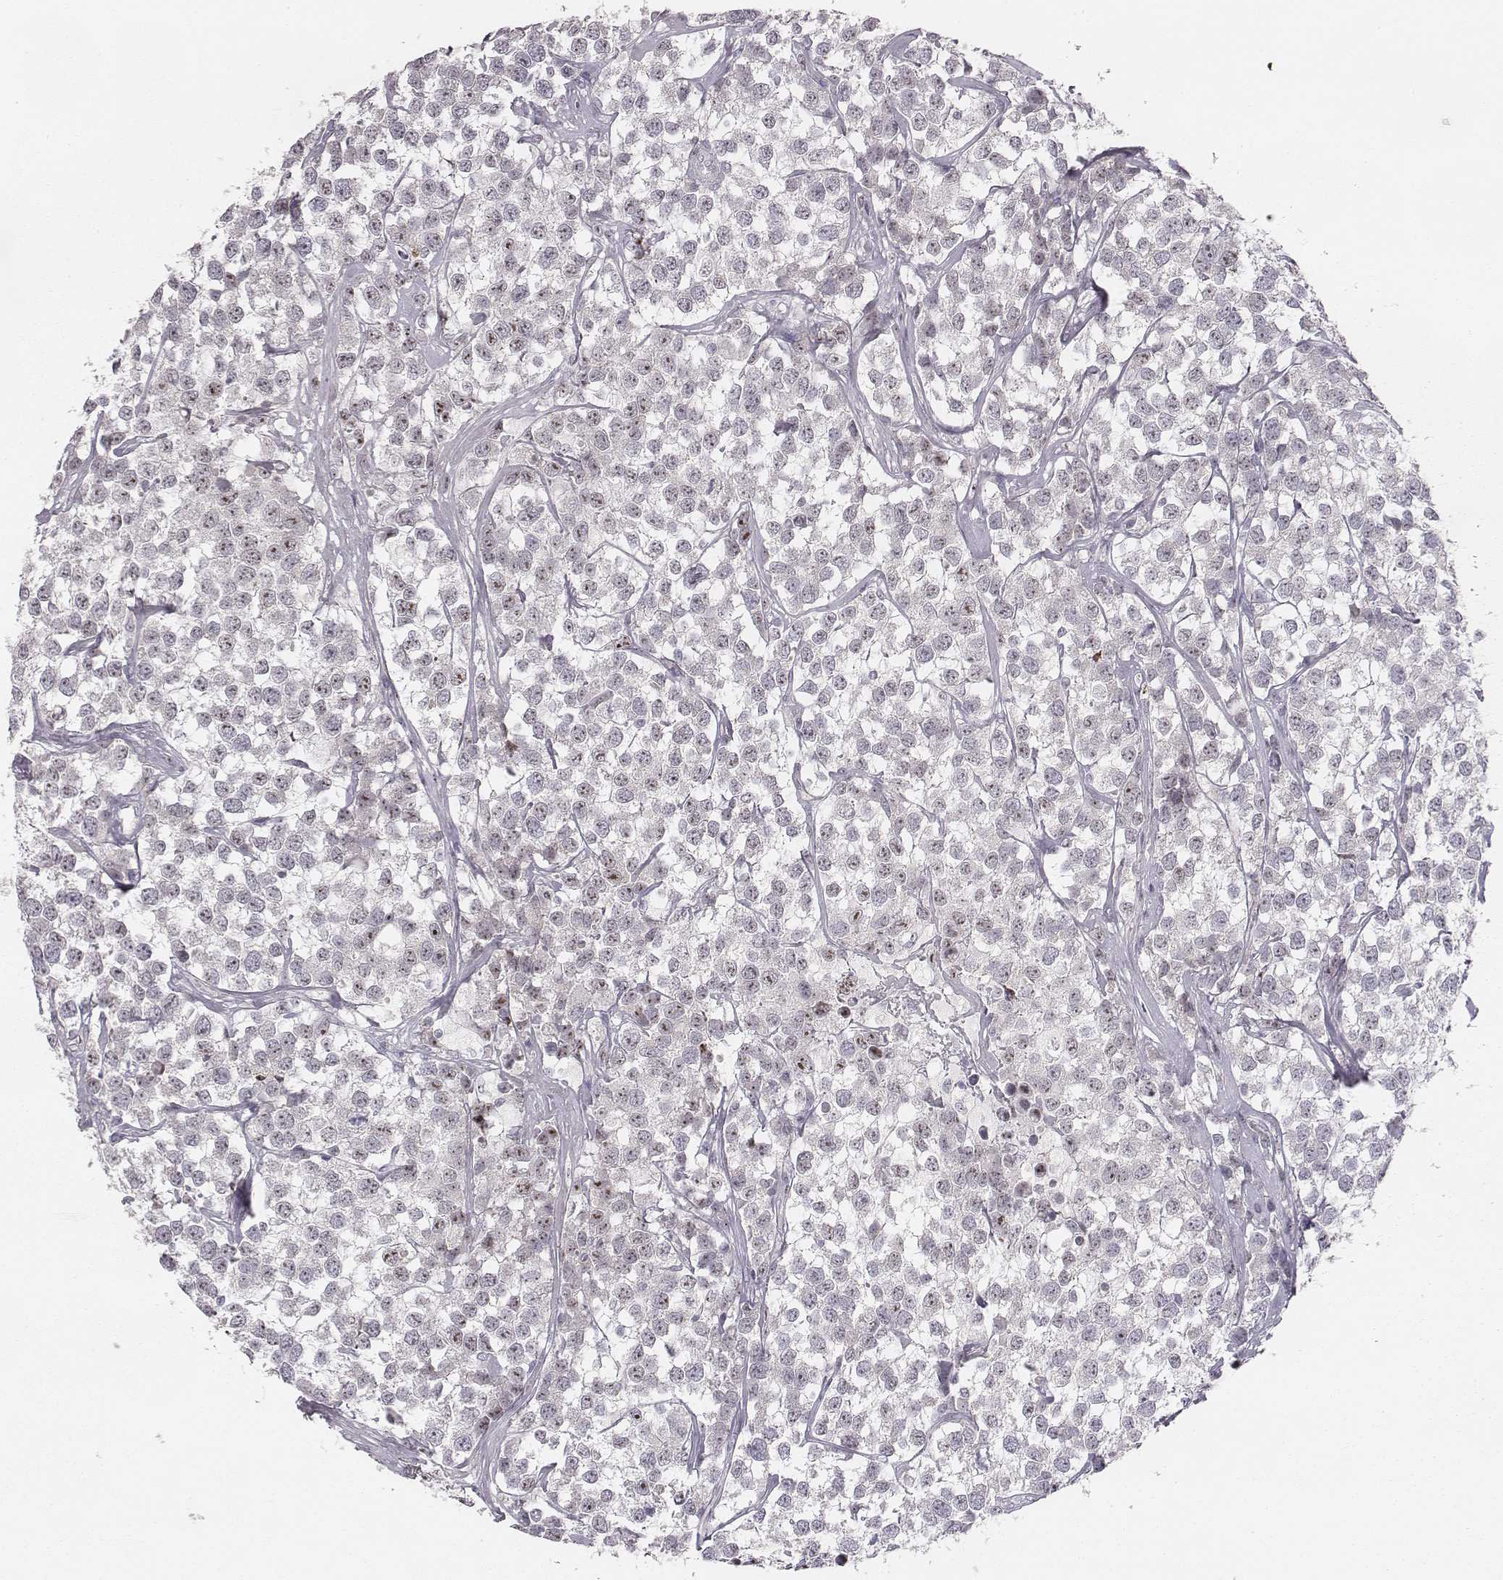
{"staining": {"intensity": "strong", "quantity": "25%-75%", "location": "nuclear"}, "tissue": "testis cancer", "cell_type": "Tumor cells", "image_type": "cancer", "snomed": [{"axis": "morphology", "description": "Seminoma, NOS"}, {"axis": "topography", "description": "Testis"}], "caption": "Testis cancer (seminoma) tissue demonstrates strong nuclear positivity in approximately 25%-75% of tumor cells, visualized by immunohistochemistry.", "gene": "NIFK", "patient": {"sex": "male", "age": 59}}